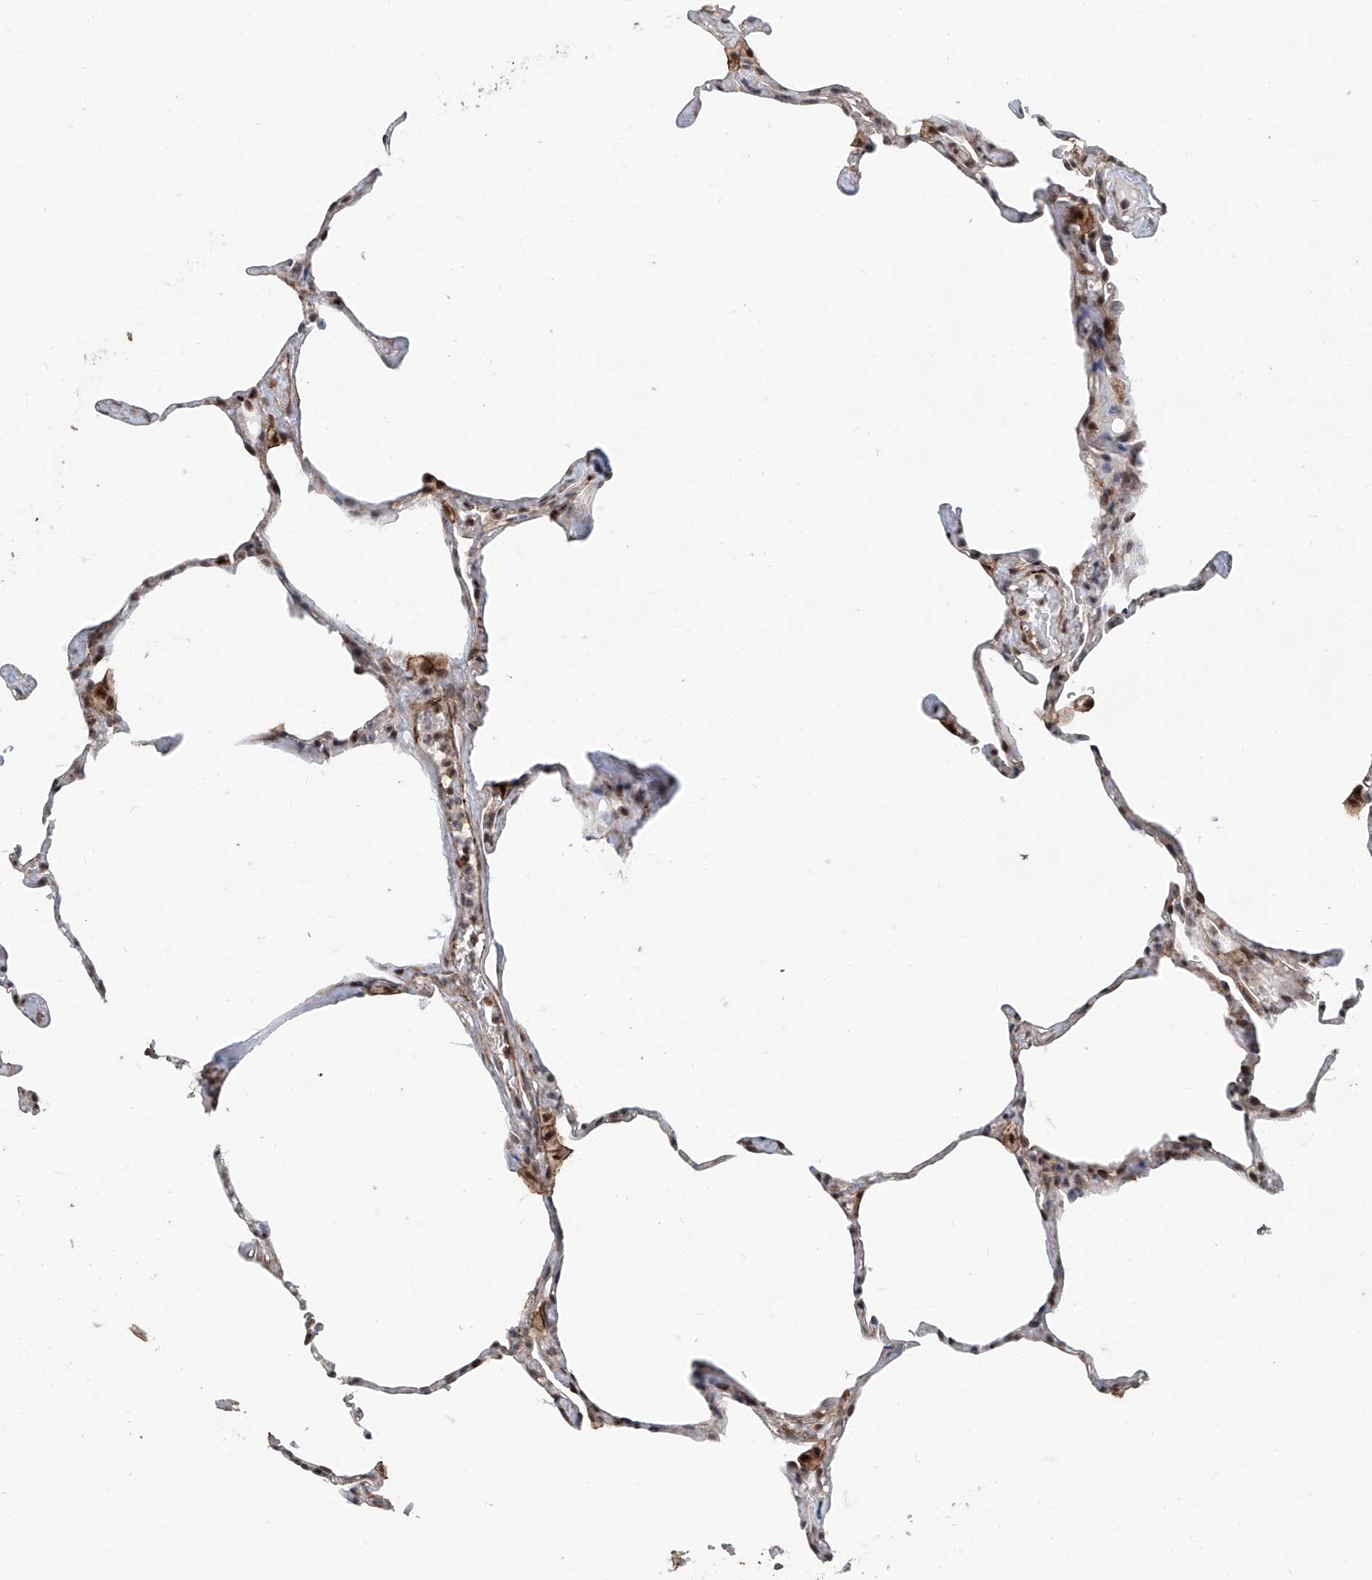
{"staining": {"intensity": "weak", "quantity": "<25%", "location": "cytoplasmic/membranous,nuclear"}, "tissue": "lung", "cell_type": "Alveolar cells", "image_type": "normal", "snomed": [{"axis": "morphology", "description": "Normal tissue, NOS"}, {"axis": "topography", "description": "Lung"}], "caption": "Immunohistochemical staining of normal lung shows no significant positivity in alveolar cells. (DAB (3,3'-diaminobenzidine) immunohistochemistry with hematoxylin counter stain).", "gene": "SDE2", "patient": {"sex": "male", "age": 65}}